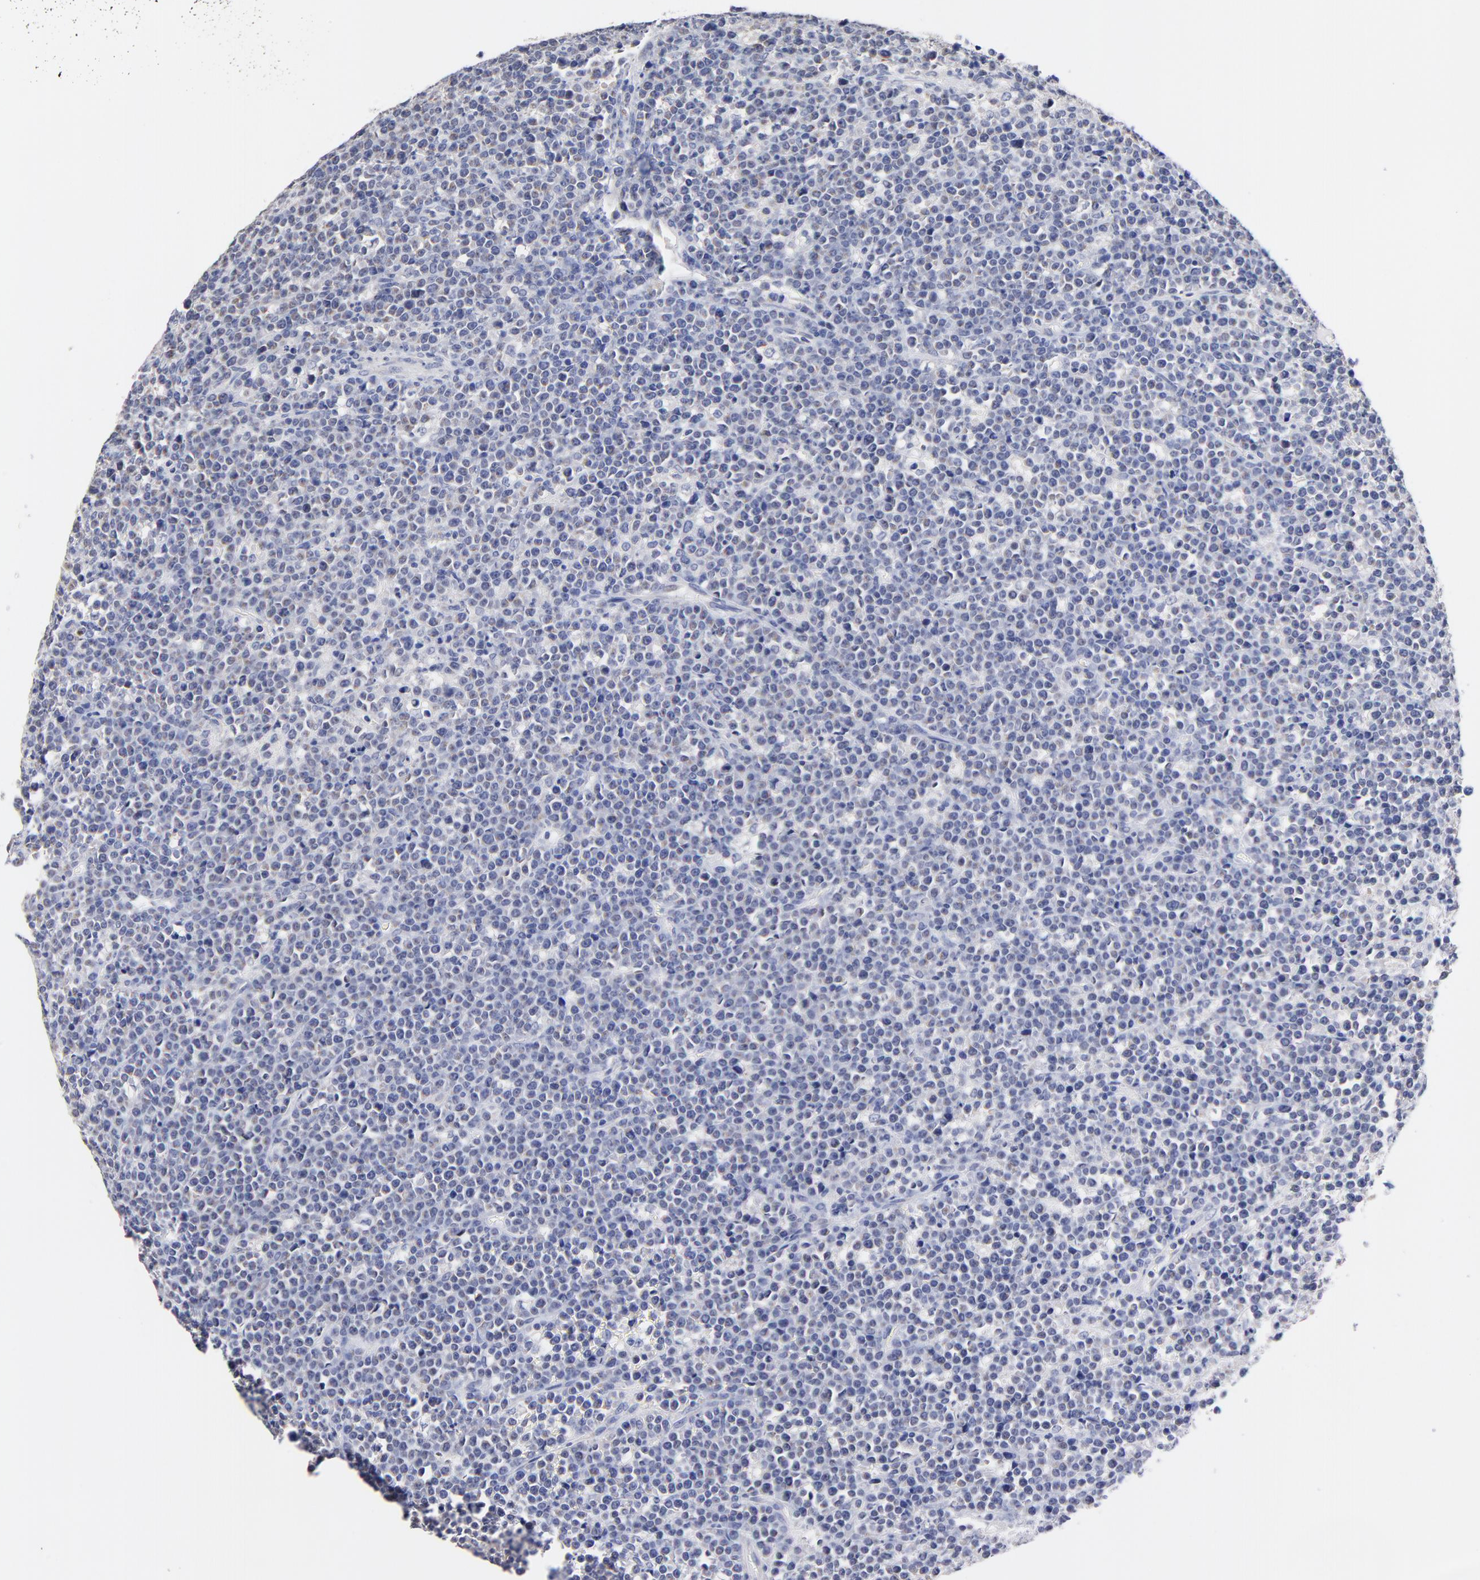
{"staining": {"intensity": "negative", "quantity": "none", "location": "none"}, "tissue": "lymphoma", "cell_type": "Tumor cells", "image_type": "cancer", "snomed": [{"axis": "morphology", "description": "Malignant lymphoma, non-Hodgkin's type, High grade"}, {"axis": "topography", "description": "Ovary"}], "caption": "The photomicrograph exhibits no significant expression in tumor cells of lymphoma. (DAB (3,3'-diaminobenzidine) IHC with hematoxylin counter stain).", "gene": "TWNK", "patient": {"sex": "female", "age": 56}}